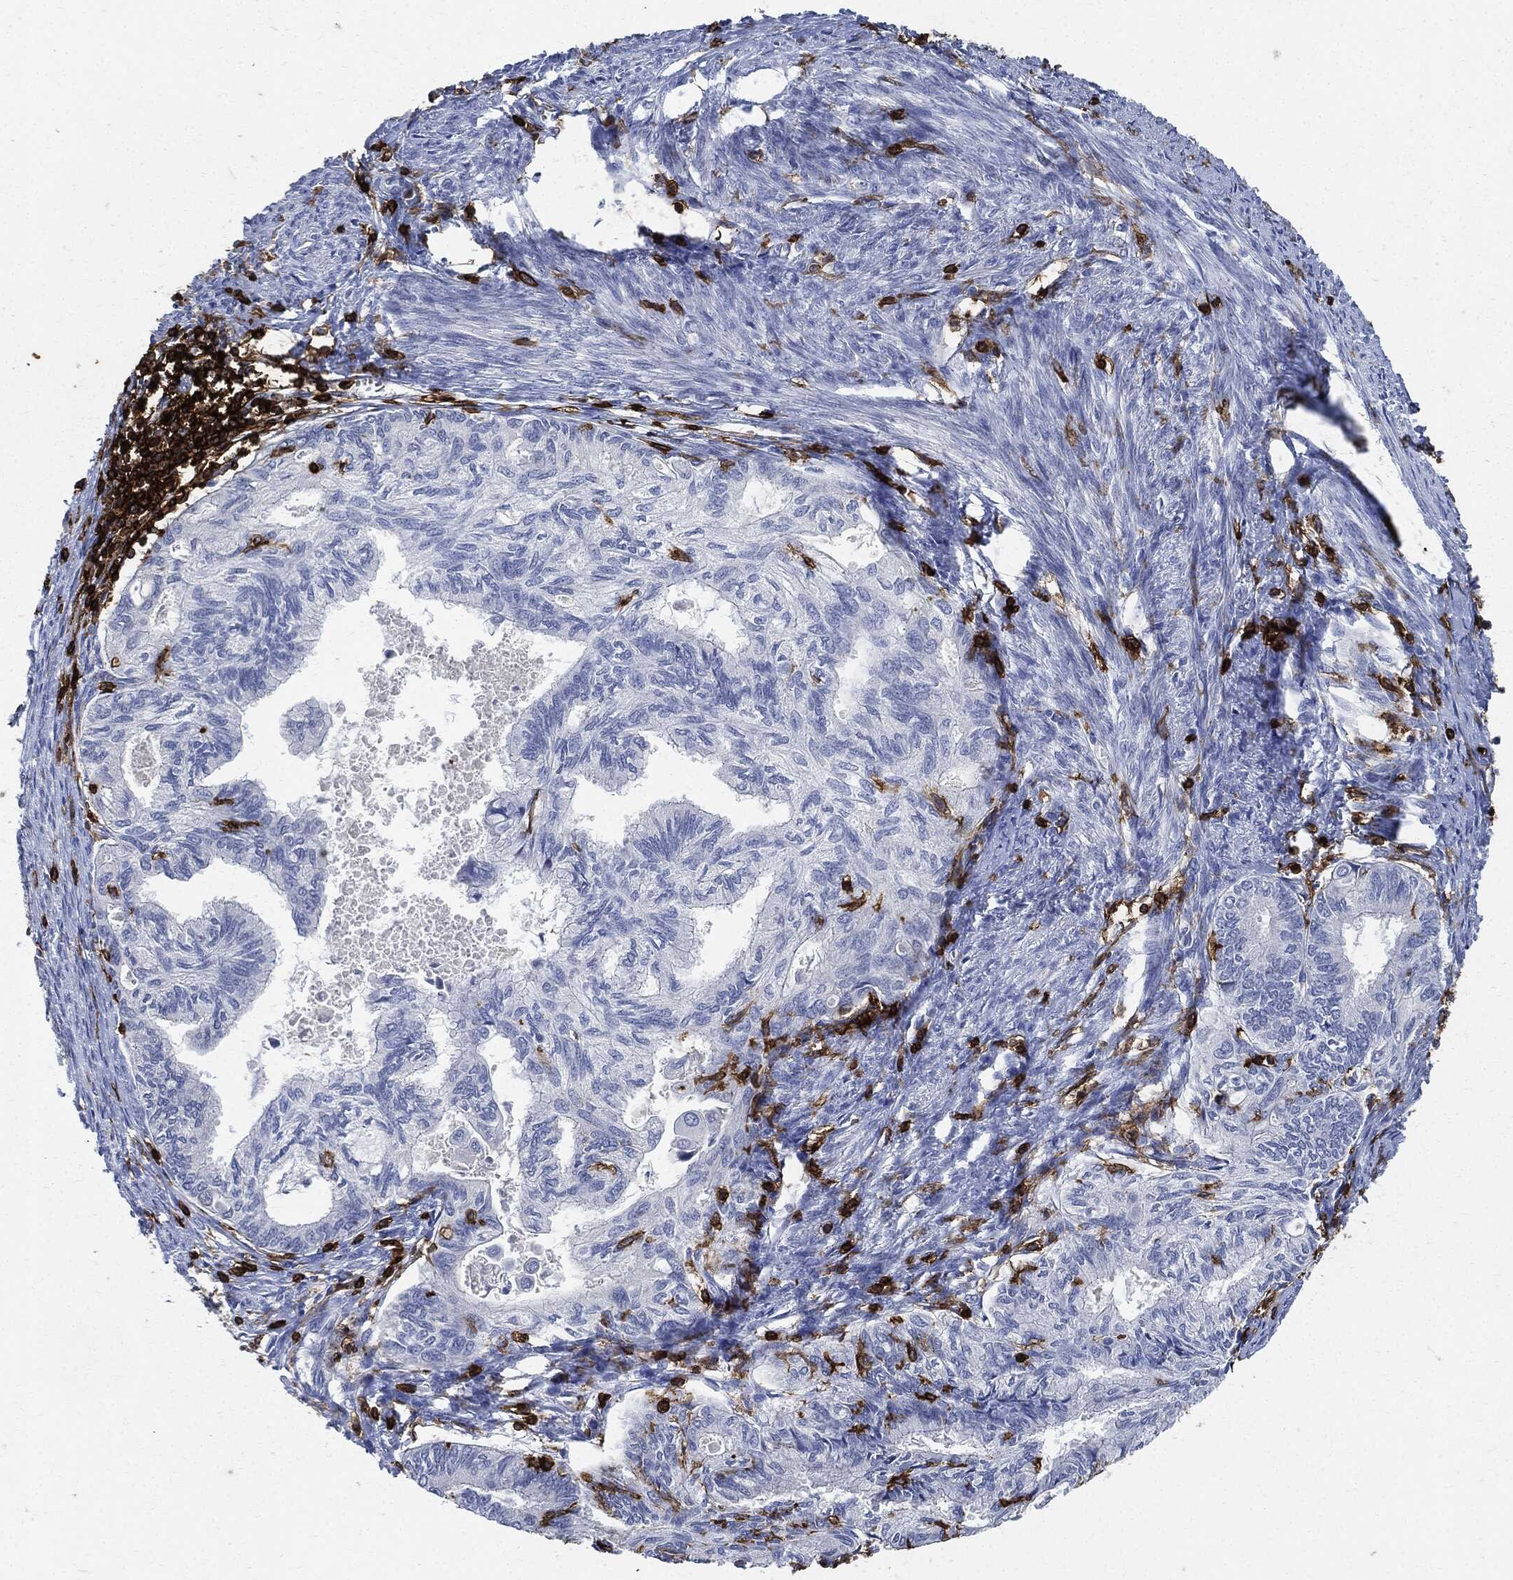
{"staining": {"intensity": "negative", "quantity": "none", "location": "none"}, "tissue": "endometrial cancer", "cell_type": "Tumor cells", "image_type": "cancer", "snomed": [{"axis": "morphology", "description": "Adenocarcinoma, NOS"}, {"axis": "topography", "description": "Endometrium"}], "caption": "Tumor cells show no significant staining in endometrial cancer.", "gene": "PTPRC", "patient": {"sex": "female", "age": 86}}